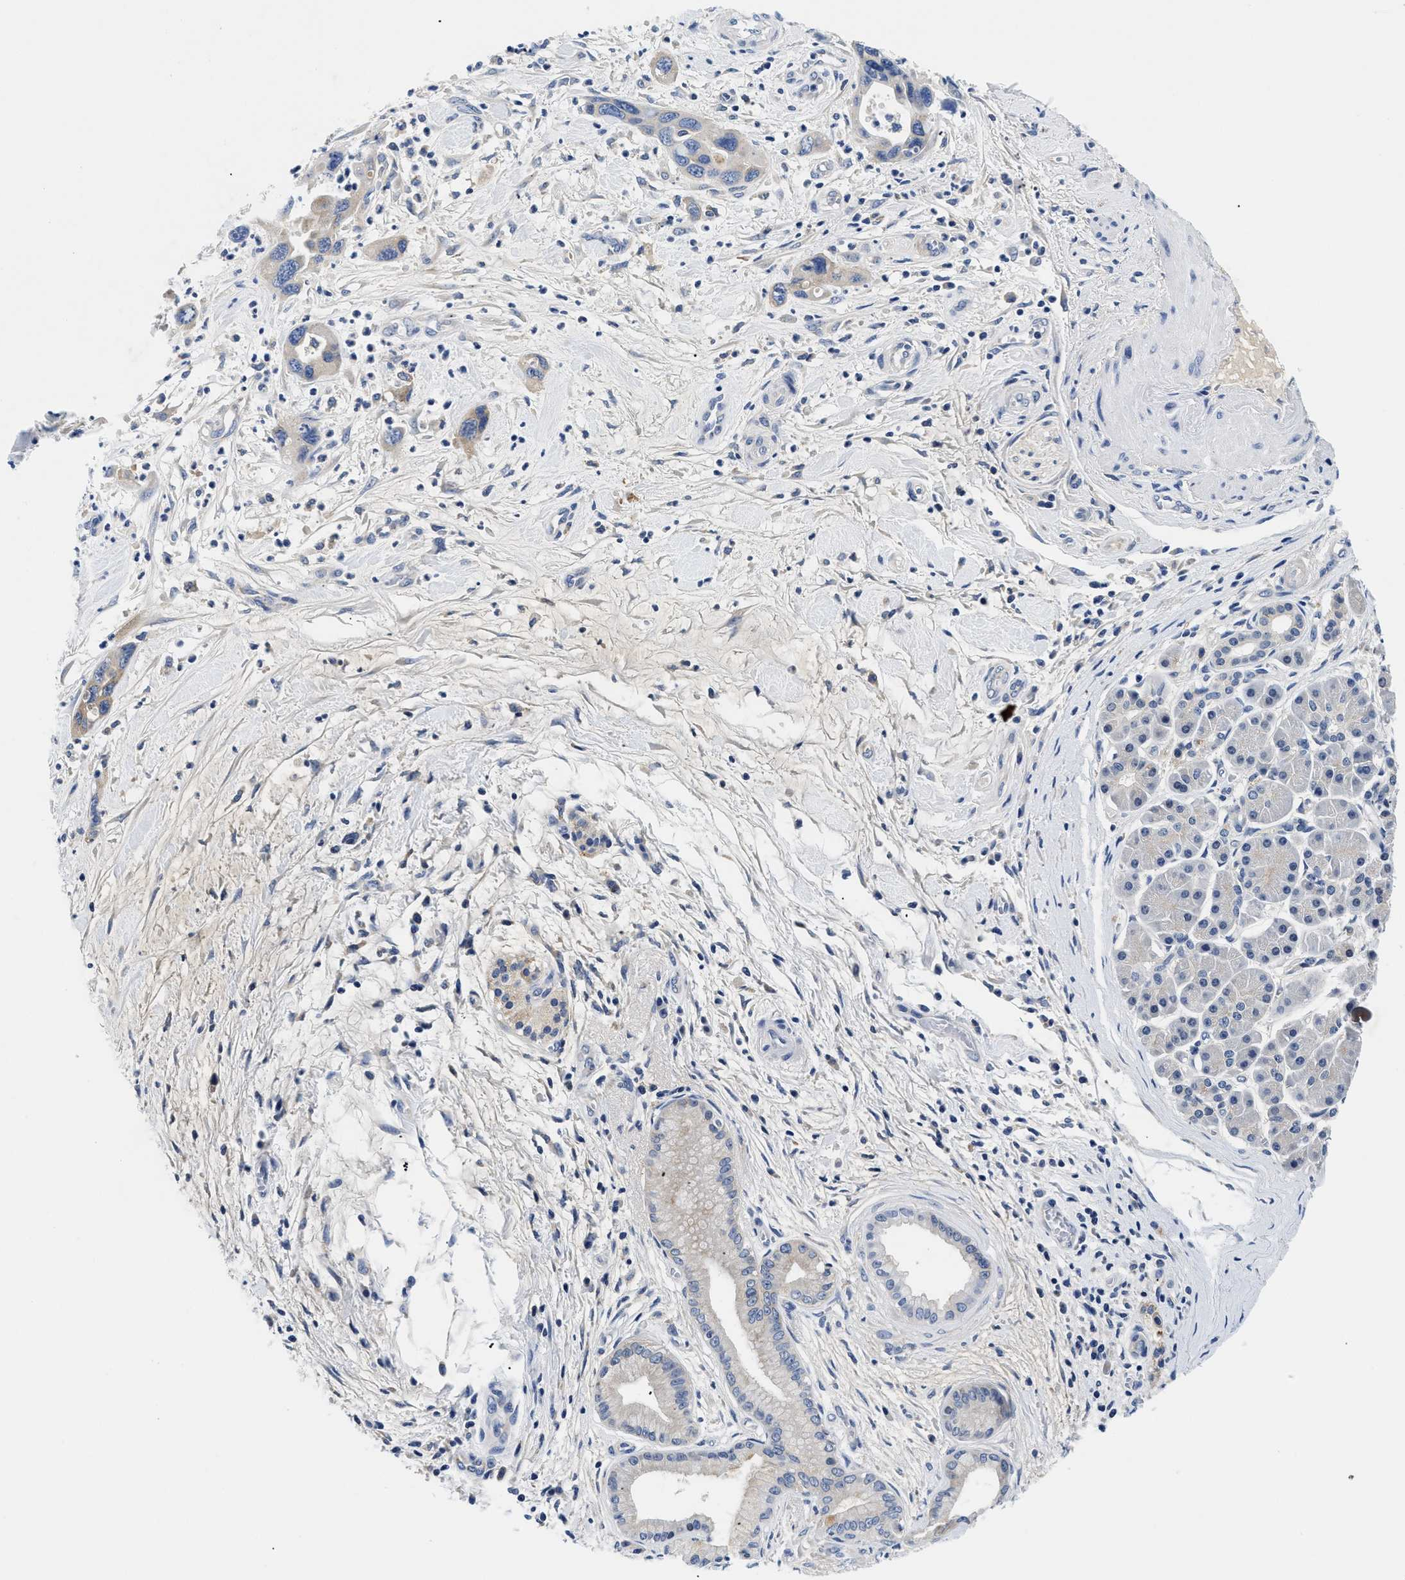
{"staining": {"intensity": "negative", "quantity": "none", "location": "none"}, "tissue": "pancreatic cancer", "cell_type": "Tumor cells", "image_type": "cancer", "snomed": [{"axis": "morphology", "description": "Adenocarcinoma, NOS"}, {"axis": "topography", "description": "Pancreas"}], "caption": "The immunohistochemistry image has no significant positivity in tumor cells of pancreatic adenocarcinoma tissue.", "gene": "MEA1", "patient": {"sex": "female", "age": 70}}